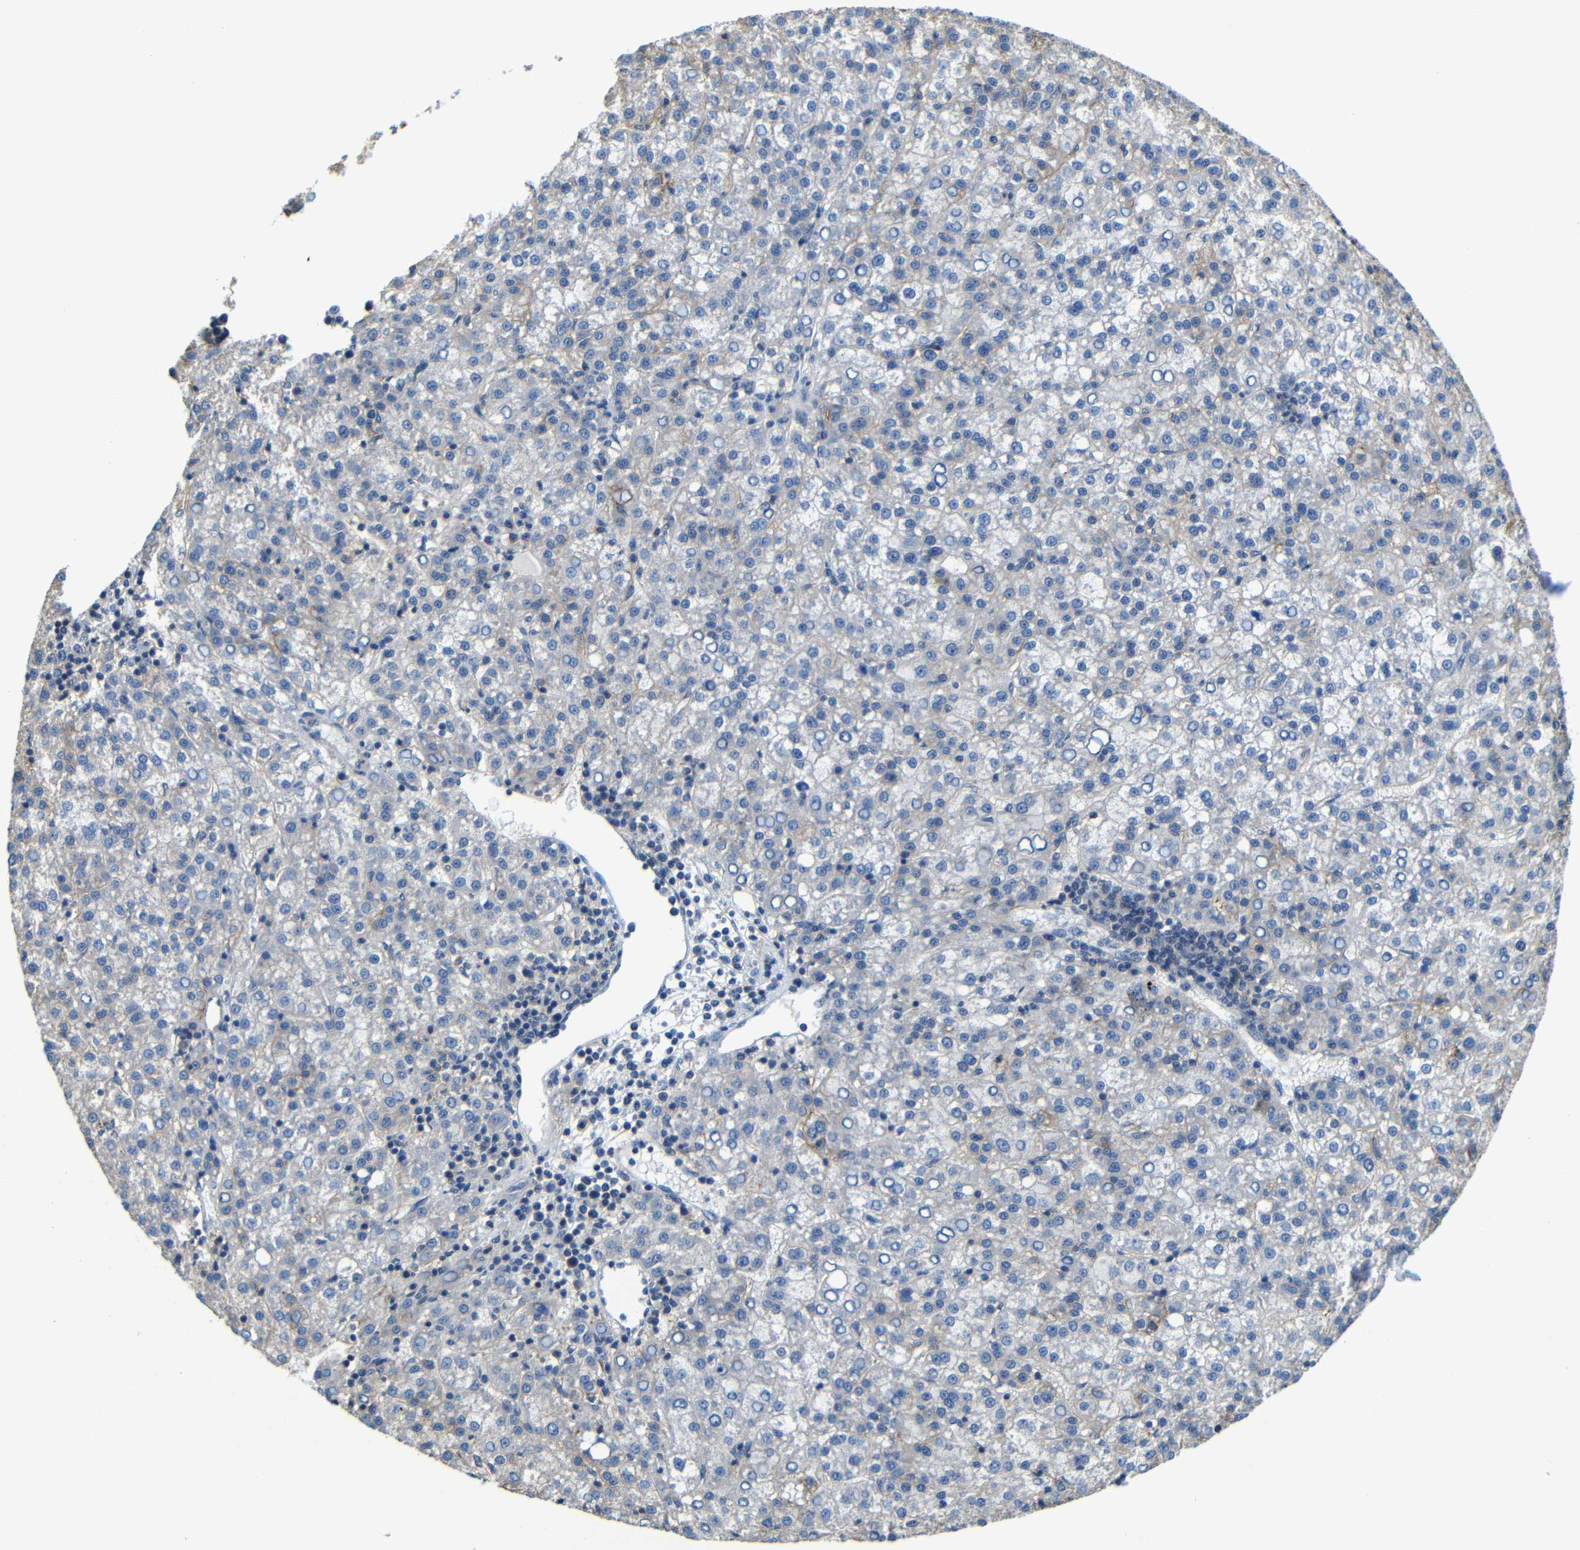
{"staining": {"intensity": "negative", "quantity": "none", "location": "none"}, "tissue": "liver cancer", "cell_type": "Tumor cells", "image_type": "cancer", "snomed": [{"axis": "morphology", "description": "Carcinoma, Hepatocellular, NOS"}, {"axis": "topography", "description": "Liver"}], "caption": "High magnification brightfield microscopy of liver cancer (hepatocellular carcinoma) stained with DAB (3,3'-diaminobenzidine) (brown) and counterstained with hematoxylin (blue): tumor cells show no significant expression. (Immunohistochemistry, brightfield microscopy, high magnification).", "gene": "ZNF90", "patient": {"sex": "female", "age": 58}}